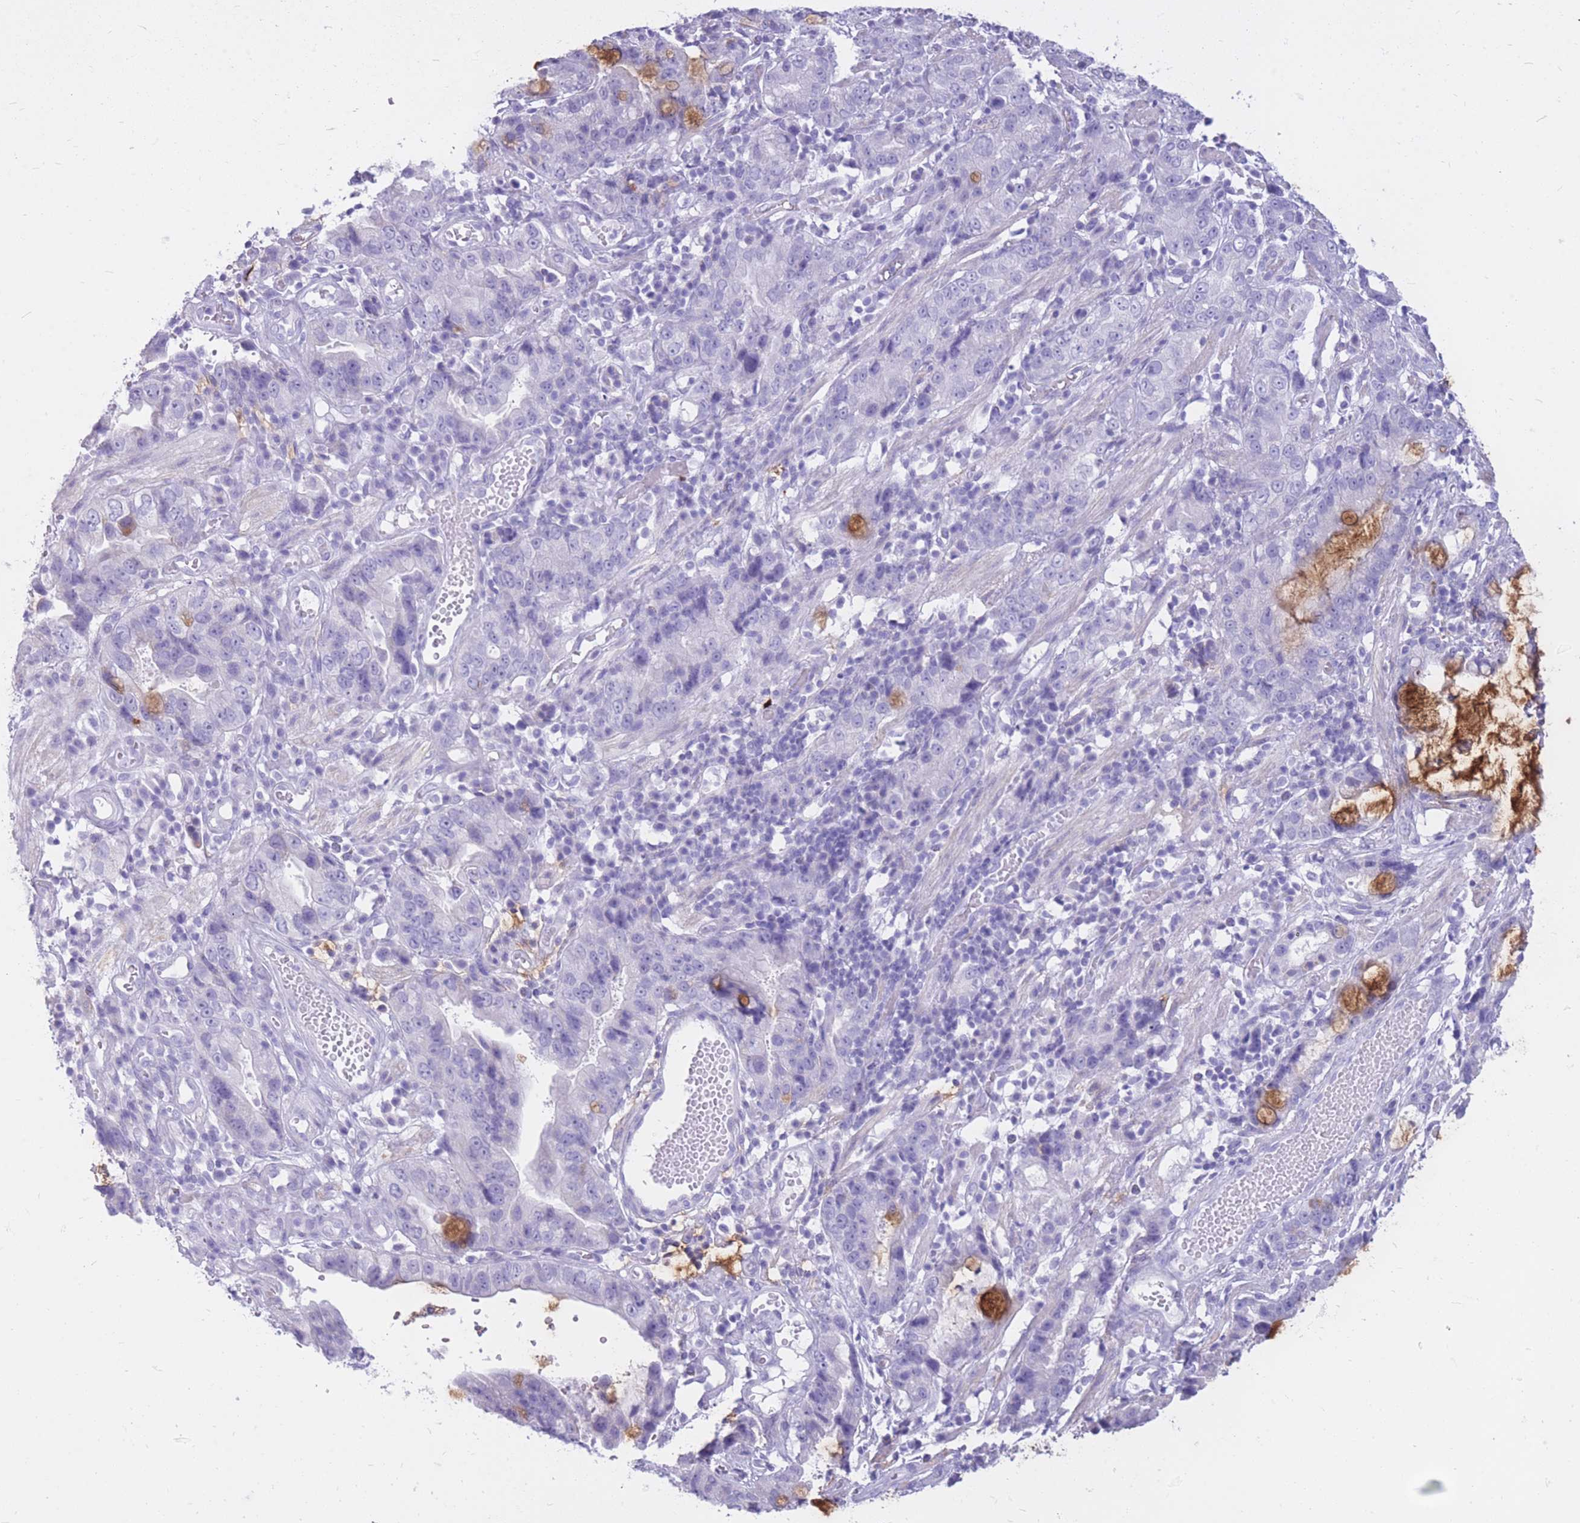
{"staining": {"intensity": "negative", "quantity": "none", "location": "none"}, "tissue": "stomach cancer", "cell_type": "Tumor cells", "image_type": "cancer", "snomed": [{"axis": "morphology", "description": "Adenocarcinoma, NOS"}, {"axis": "topography", "description": "Stomach"}], "caption": "DAB immunohistochemical staining of human stomach cancer (adenocarcinoma) reveals no significant positivity in tumor cells.", "gene": "CYP21A2", "patient": {"sex": "male", "age": 55}}